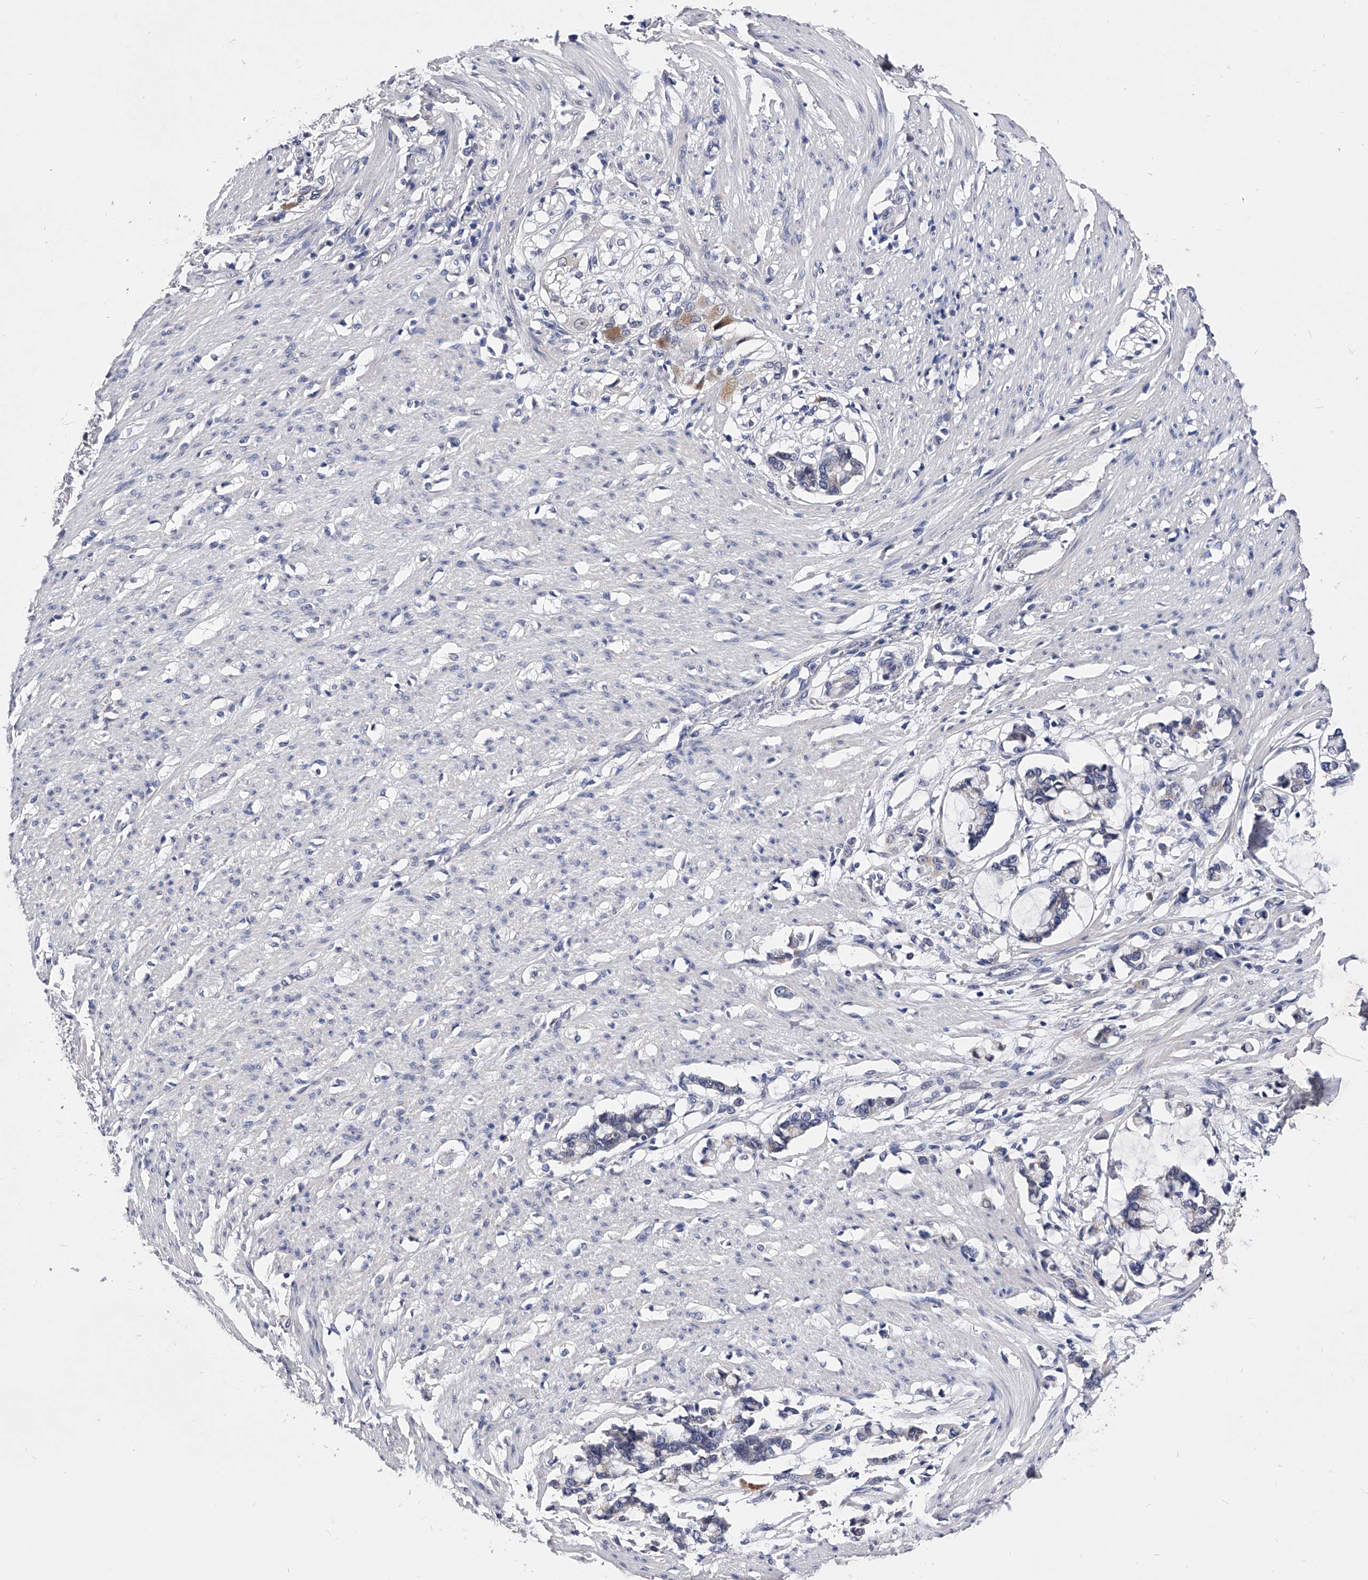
{"staining": {"intensity": "negative", "quantity": "none", "location": "none"}, "tissue": "smooth muscle", "cell_type": "Smooth muscle cells", "image_type": "normal", "snomed": [{"axis": "morphology", "description": "Normal tissue, NOS"}, {"axis": "morphology", "description": "Adenocarcinoma, NOS"}, {"axis": "topography", "description": "Colon"}, {"axis": "topography", "description": "Peripheral nerve tissue"}], "caption": "A high-resolution micrograph shows IHC staining of benign smooth muscle, which reveals no significant staining in smooth muscle cells. (Immunohistochemistry (ihc), brightfield microscopy, high magnification).", "gene": "ZNF529", "patient": {"sex": "male", "age": 14}}